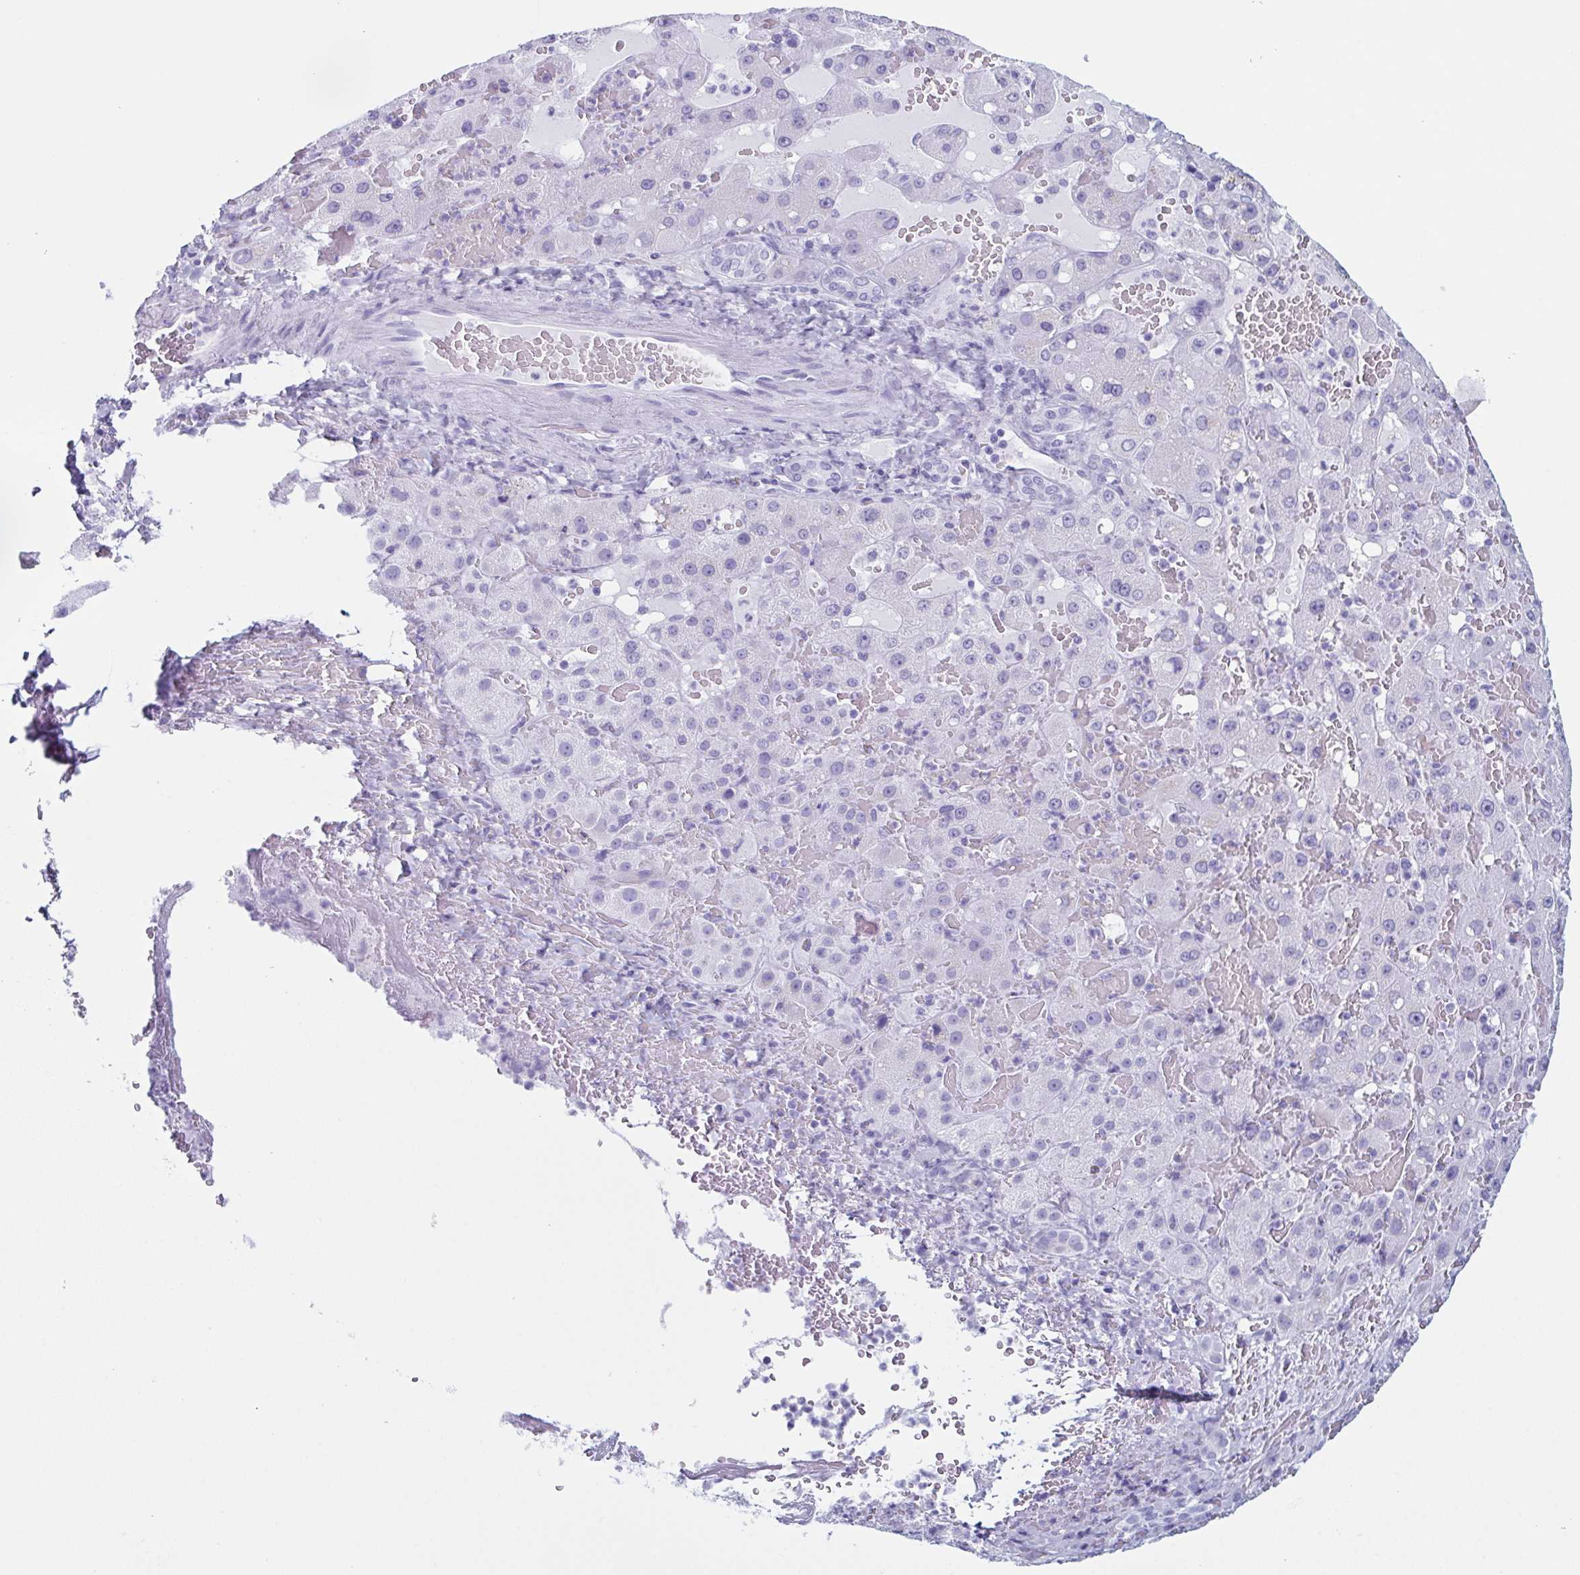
{"staining": {"intensity": "negative", "quantity": "none", "location": "none"}, "tissue": "liver cancer", "cell_type": "Tumor cells", "image_type": "cancer", "snomed": [{"axis": "morphology", "description": "Carcinoma, Hepatocellular, NOS"}, {"axis": "topography", "description": "Liver"}], "caption": "DAB (3,3'-diaminobenzidine) immunohistochemical staining of human liver hepatocellular carcinoma shows no significant staining in tumor cells.", "gene": "ENKUR", "patient": {"sex": "female", "age": 73}}